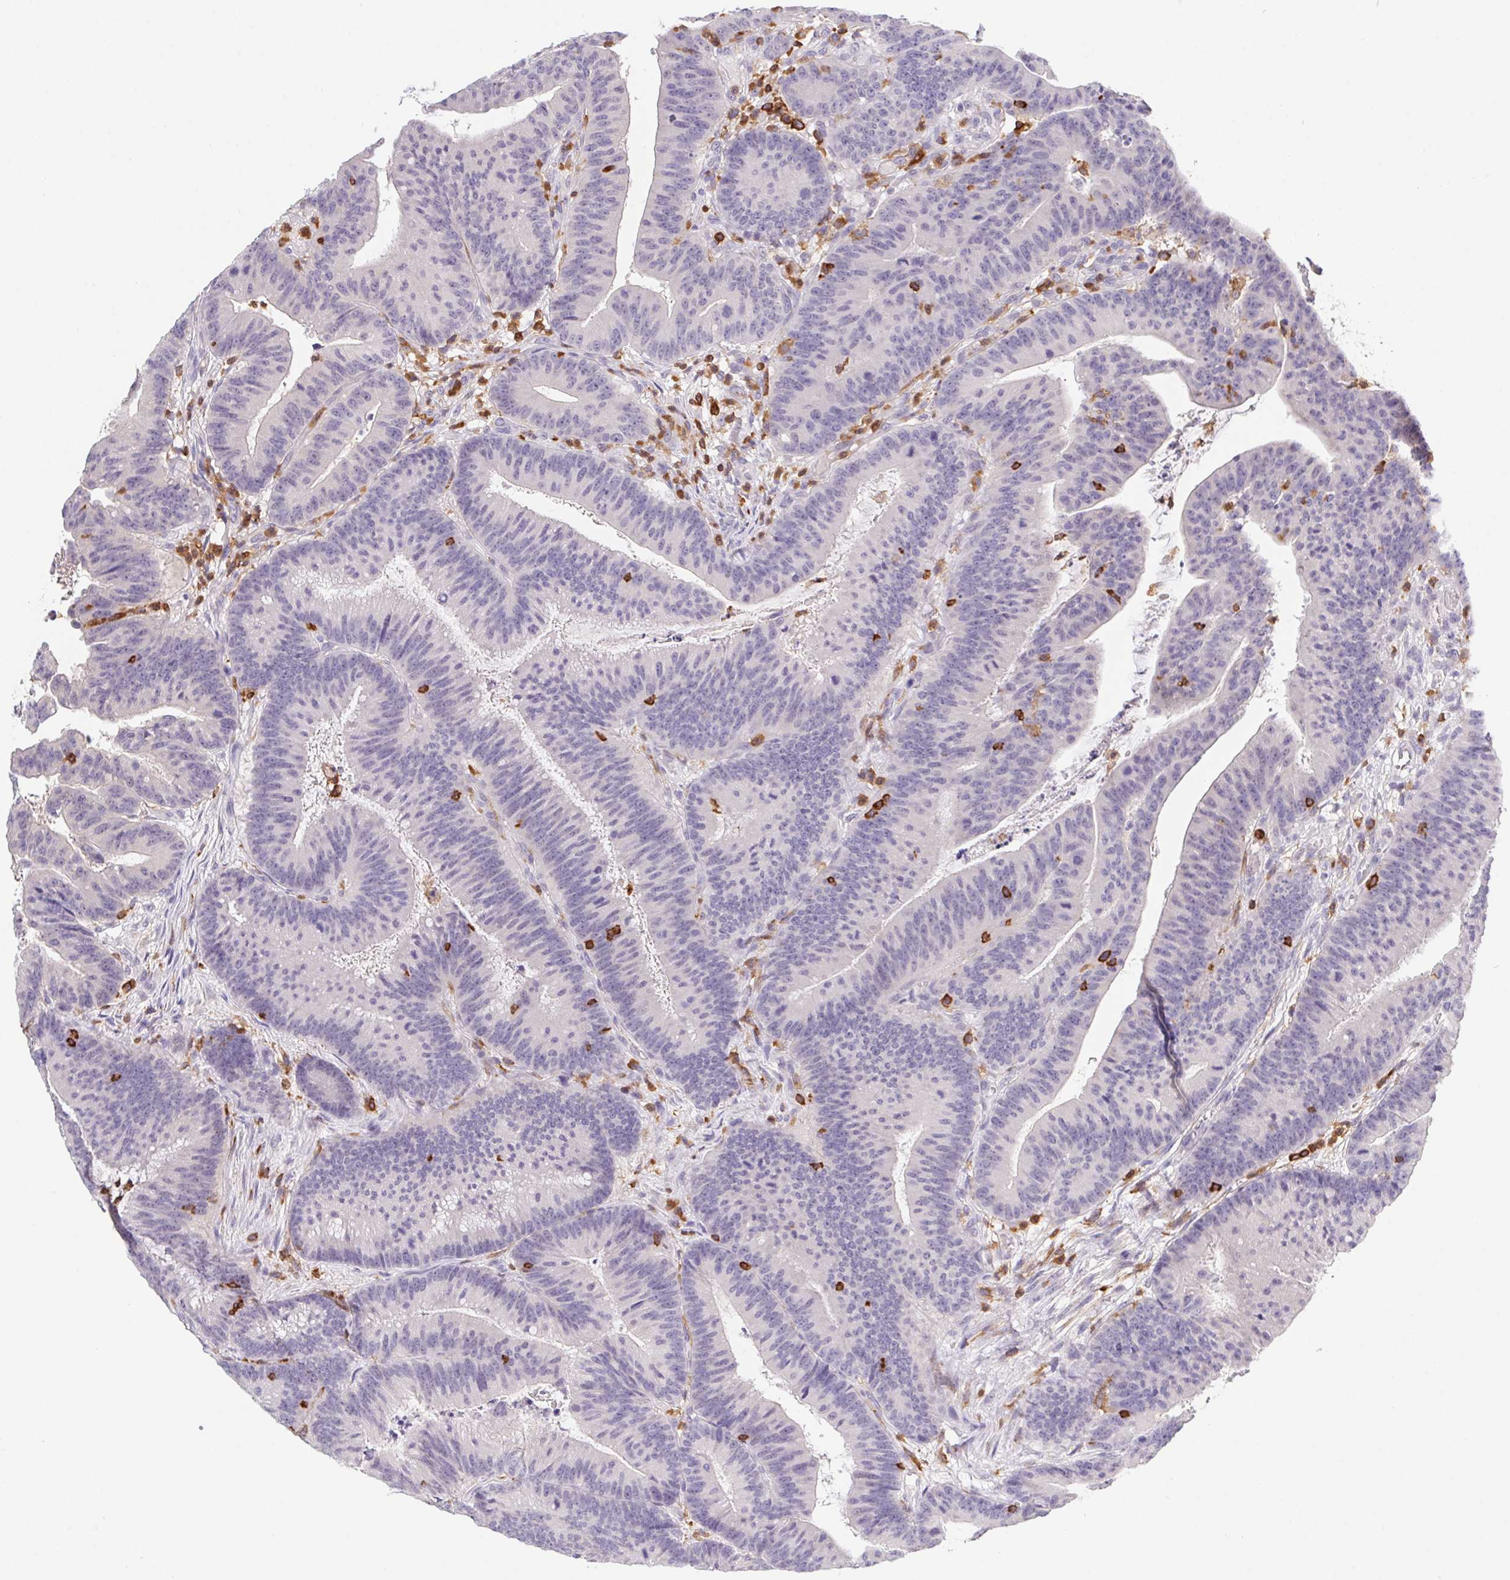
{"staining": {"intensity": "negative", "quantity": "none", "location": "none"}, "tissue": "colorectal cancer", "cell_type": "Tumor cells", "image_type": "cancer", "snomed": [{"axis": "morphology", "description": "Adenocarcinoma, NOS"}, {"axis": "topography", "description": "Colon"}], "caption": "This micrograph is of colorectal adenocarcinoma stained with IHC to label a protein in brown with the nuclei are counter-stained blue. There is no expression in tumor cells.", "gene": "APBB1IP", "patient": {"sex": "female", "age": 78}}